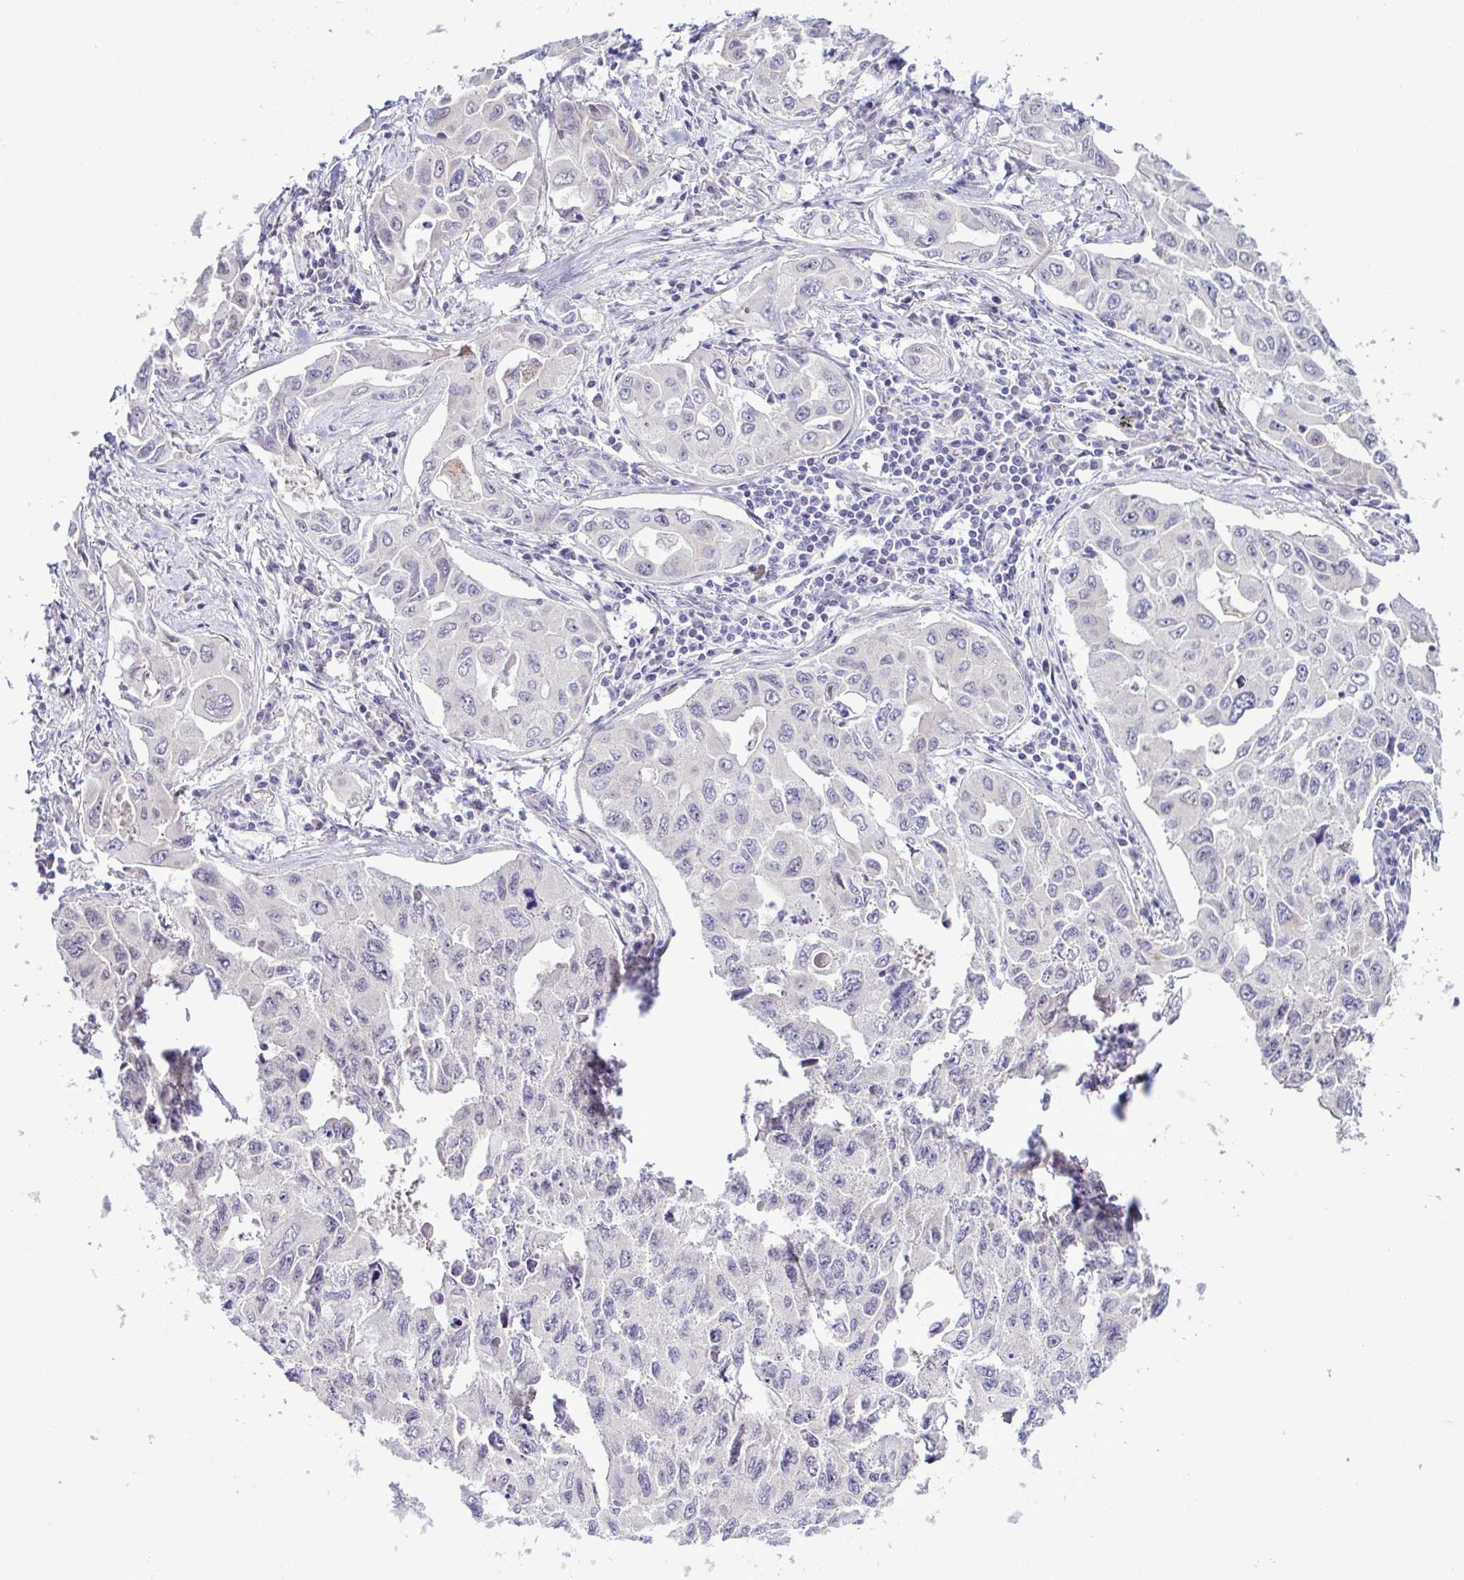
{"staining": {"intensity": "negative", "quantity": "none", "location": "none"}, "tissue": "lung cancer", "cell_type": "Tumor cells", "image_type": "cancer", "snomed": [{"axis": "morphology", "description": "Adenocarcinoma, NOS"}, {"axis": "topography", "description": "Lung"}], "caption": "Tumor cells are negative for brown protein staining in adenocarcinoma (lung).", "gene": "SYNPO2L", "patient": {"sex": "male", "age": 64}}